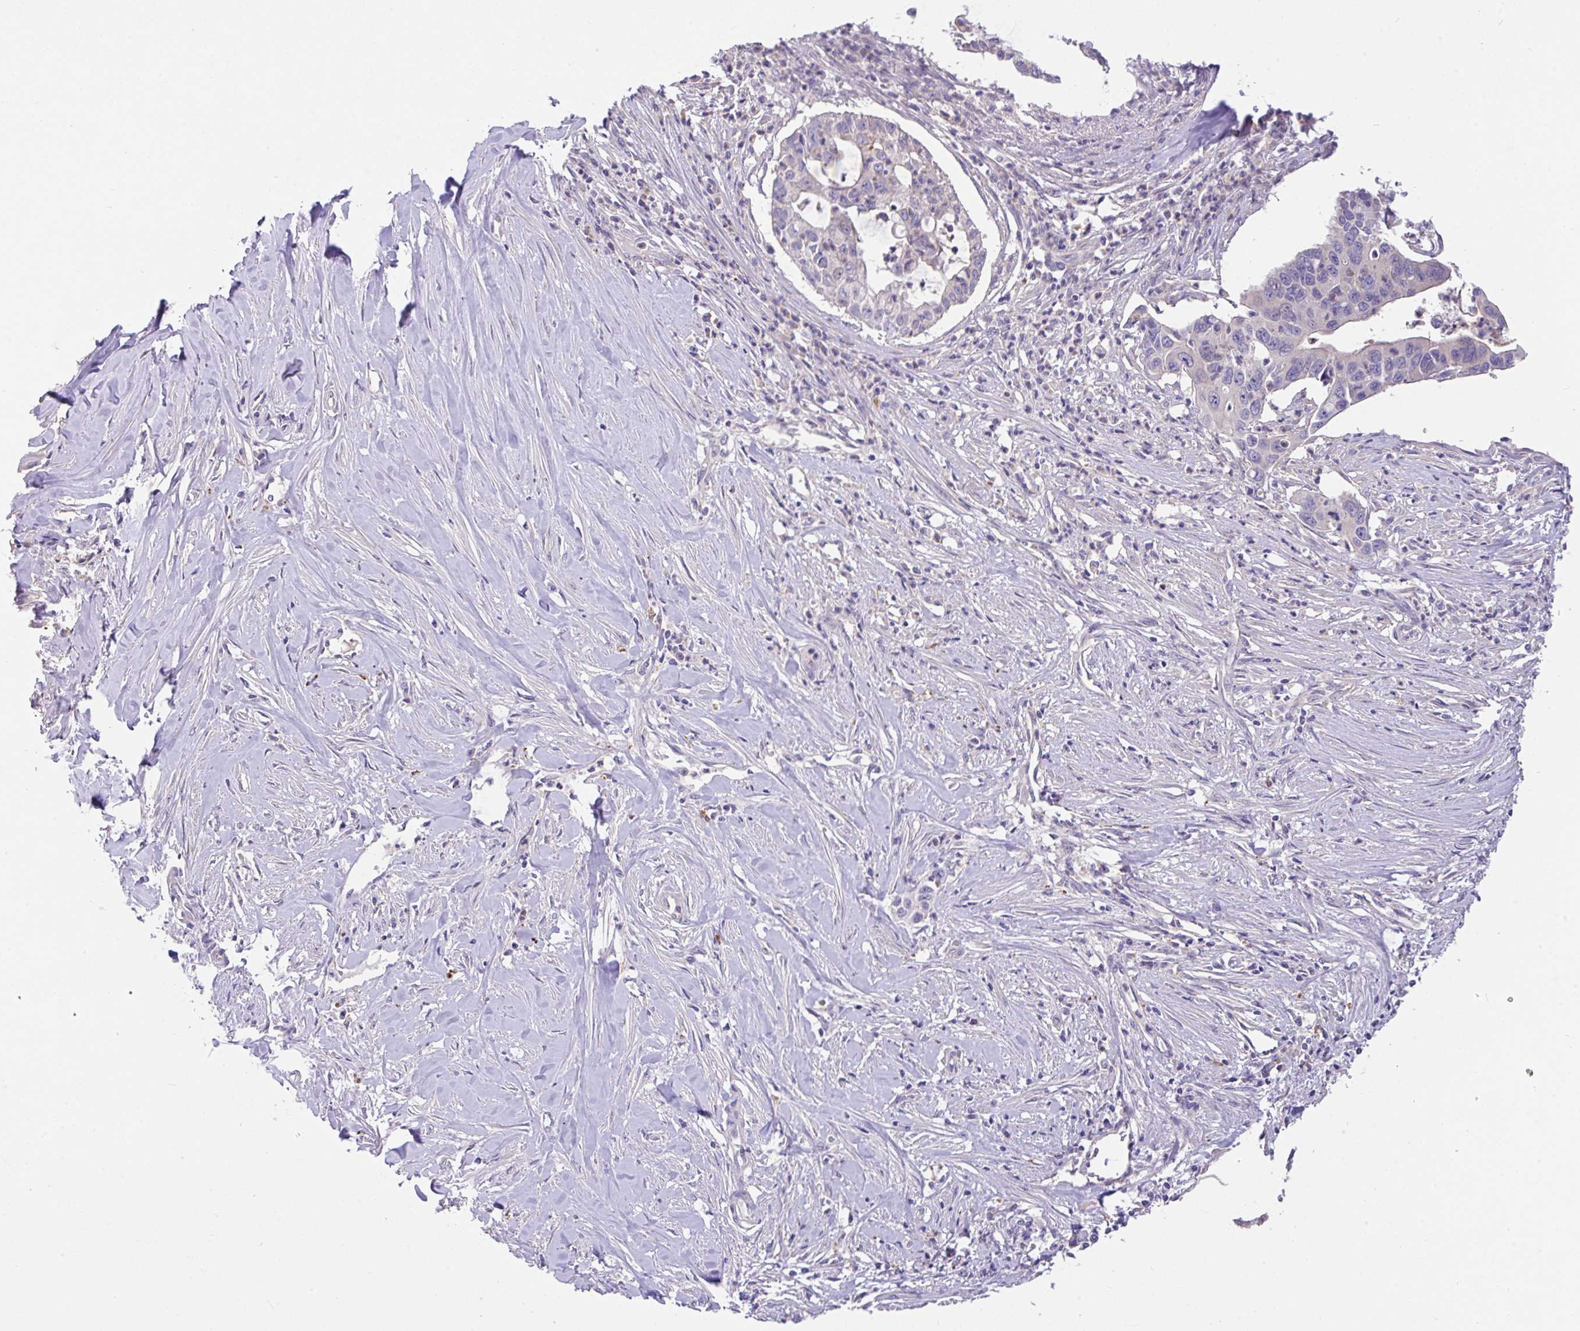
{"staining": {"intensity": "negative", "quantity": "none", "location": "none"}, "tissue": "pancreatic cancer", "cell_type": "Tumor cells", "image_type": "cancer", "snomed": [{"axis": "morphology", "description": "Adenocarcinoma, NOS"}, {"axis": "topography", "description": "Pancreas"}], "caption": "Immunohistochemistry (IHC) of adenocarcinoma (pancreatic) demonstrates no positivity in tumor cells. Brightfield microscopy of immunohistochemistry stained with DAB (brown) and hematoxylin (blue), captured at high magnification.", "gene": "EPN3", "patient": {"sex": "male", "age": 73}}